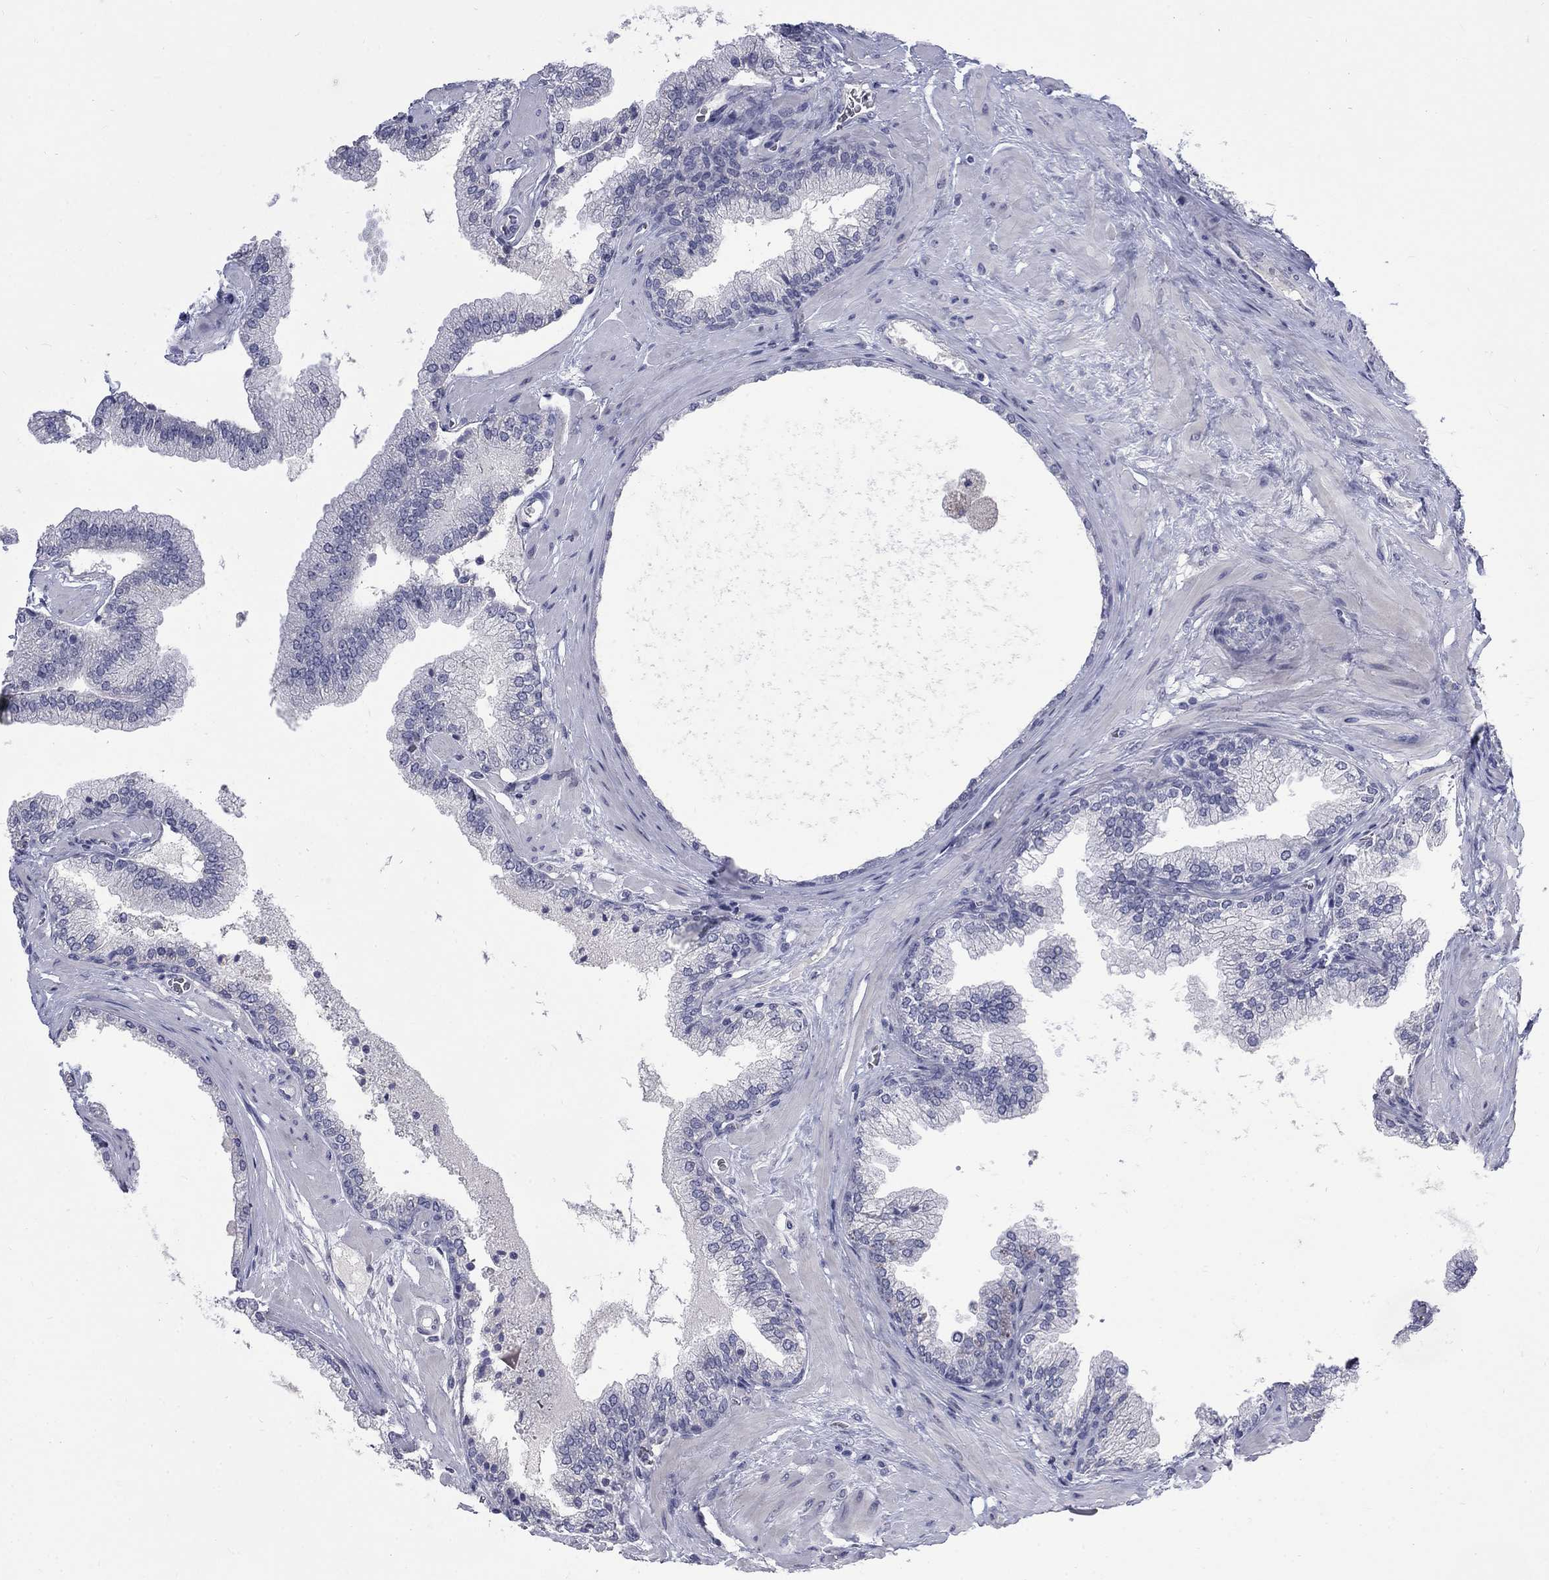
{"staining": {"intensity": "negative", "quantity": "none", "location": "none"}, "tissue": "prostate cancer", "cell_type": "Tumor cells", "image_type": "cancer", "snomed": [{"axis": "morphology", "description": "Adenocarcinoma, Low grade"}, {"axis": "topography", "description": "Prostate"}], "caption": "IHC micrograph of human prostate cancer stained for a protein (brown), which reveals no expression in tumor cells.", "gene": "CTNND2", "patient": {"sex": "male", "age": 72}}